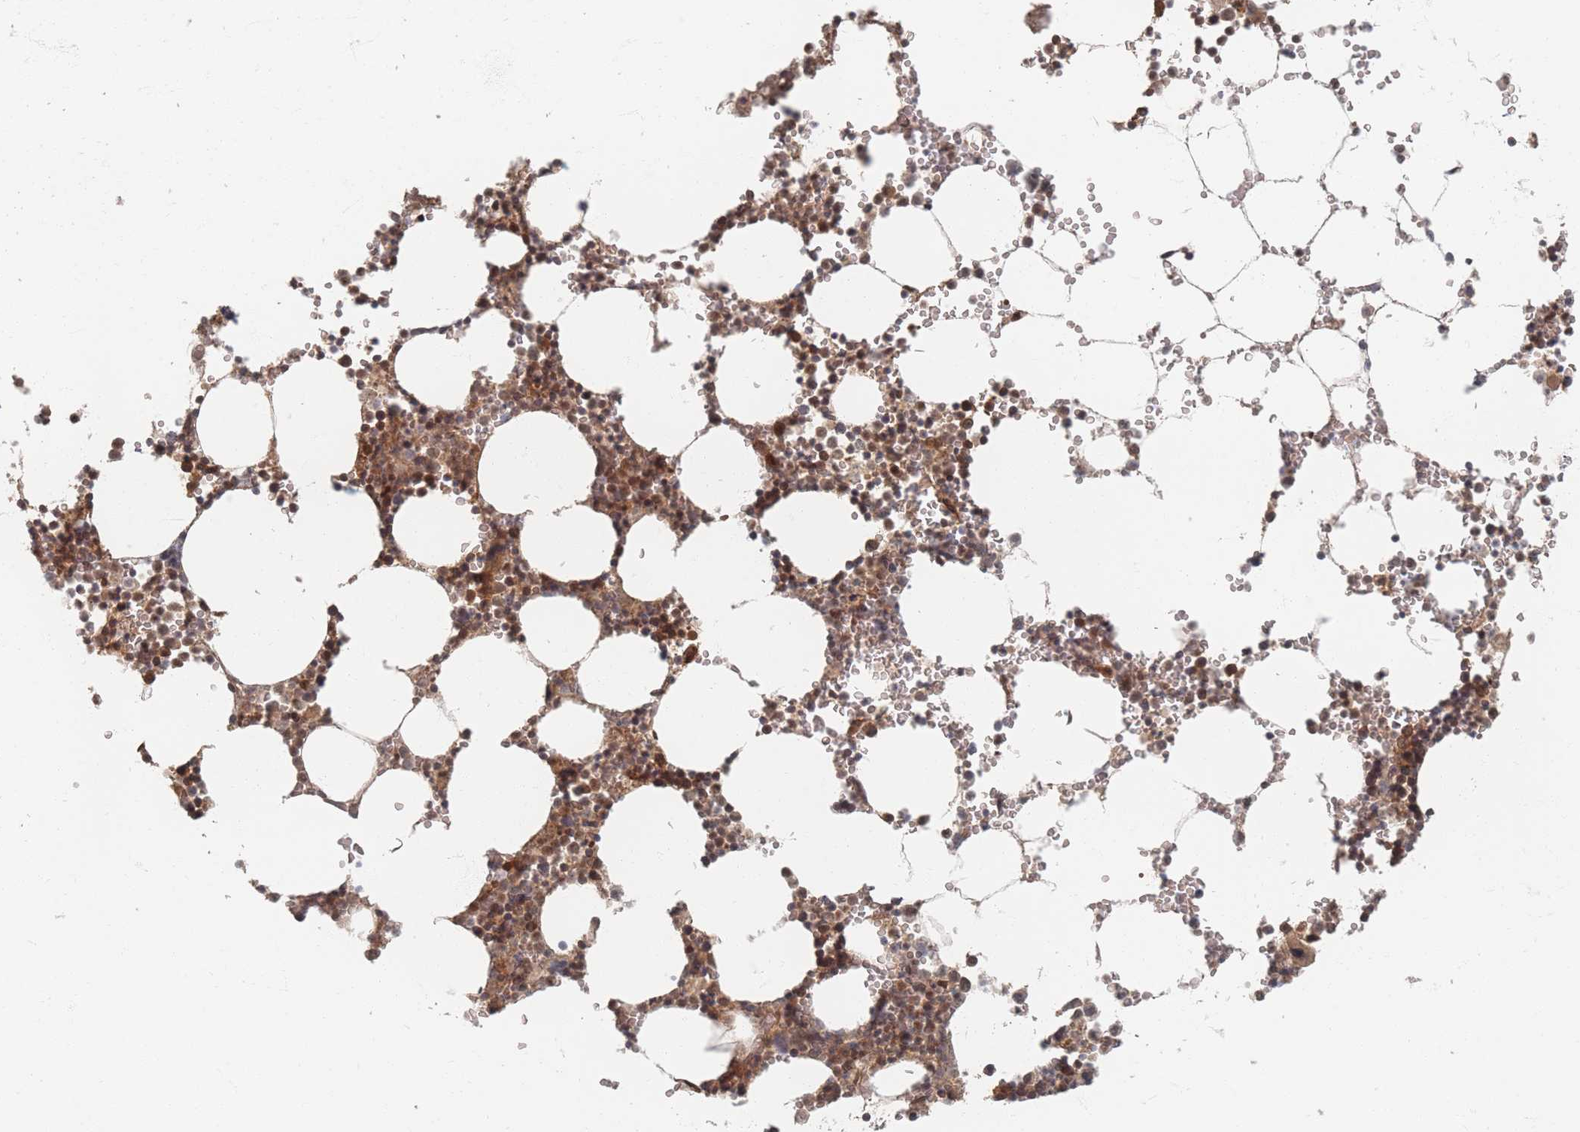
{"staining": {"intensity": "moderate", "quantity": ">75%", "location": "cytoplasmic/membranous,nuclear"}, "tissue": "bone marrow", "cell_type": "Hematopoietic cells", "image_type": "normal", "snomed": [{"axis": "morphology", "description": "Normal tissue, NOS"}, {"axis": "topography", "description": "Bone marrow"}], "caption": "Approximately >75% of hematopoietic cells in unremarkable bone marrow display moderate cytoplasmic/membranous,nuclear protein expression as visualized by brown immunohistochemical staining.", "gene": "PSMD9", "patient": {"sex": "female", "age": 64}}